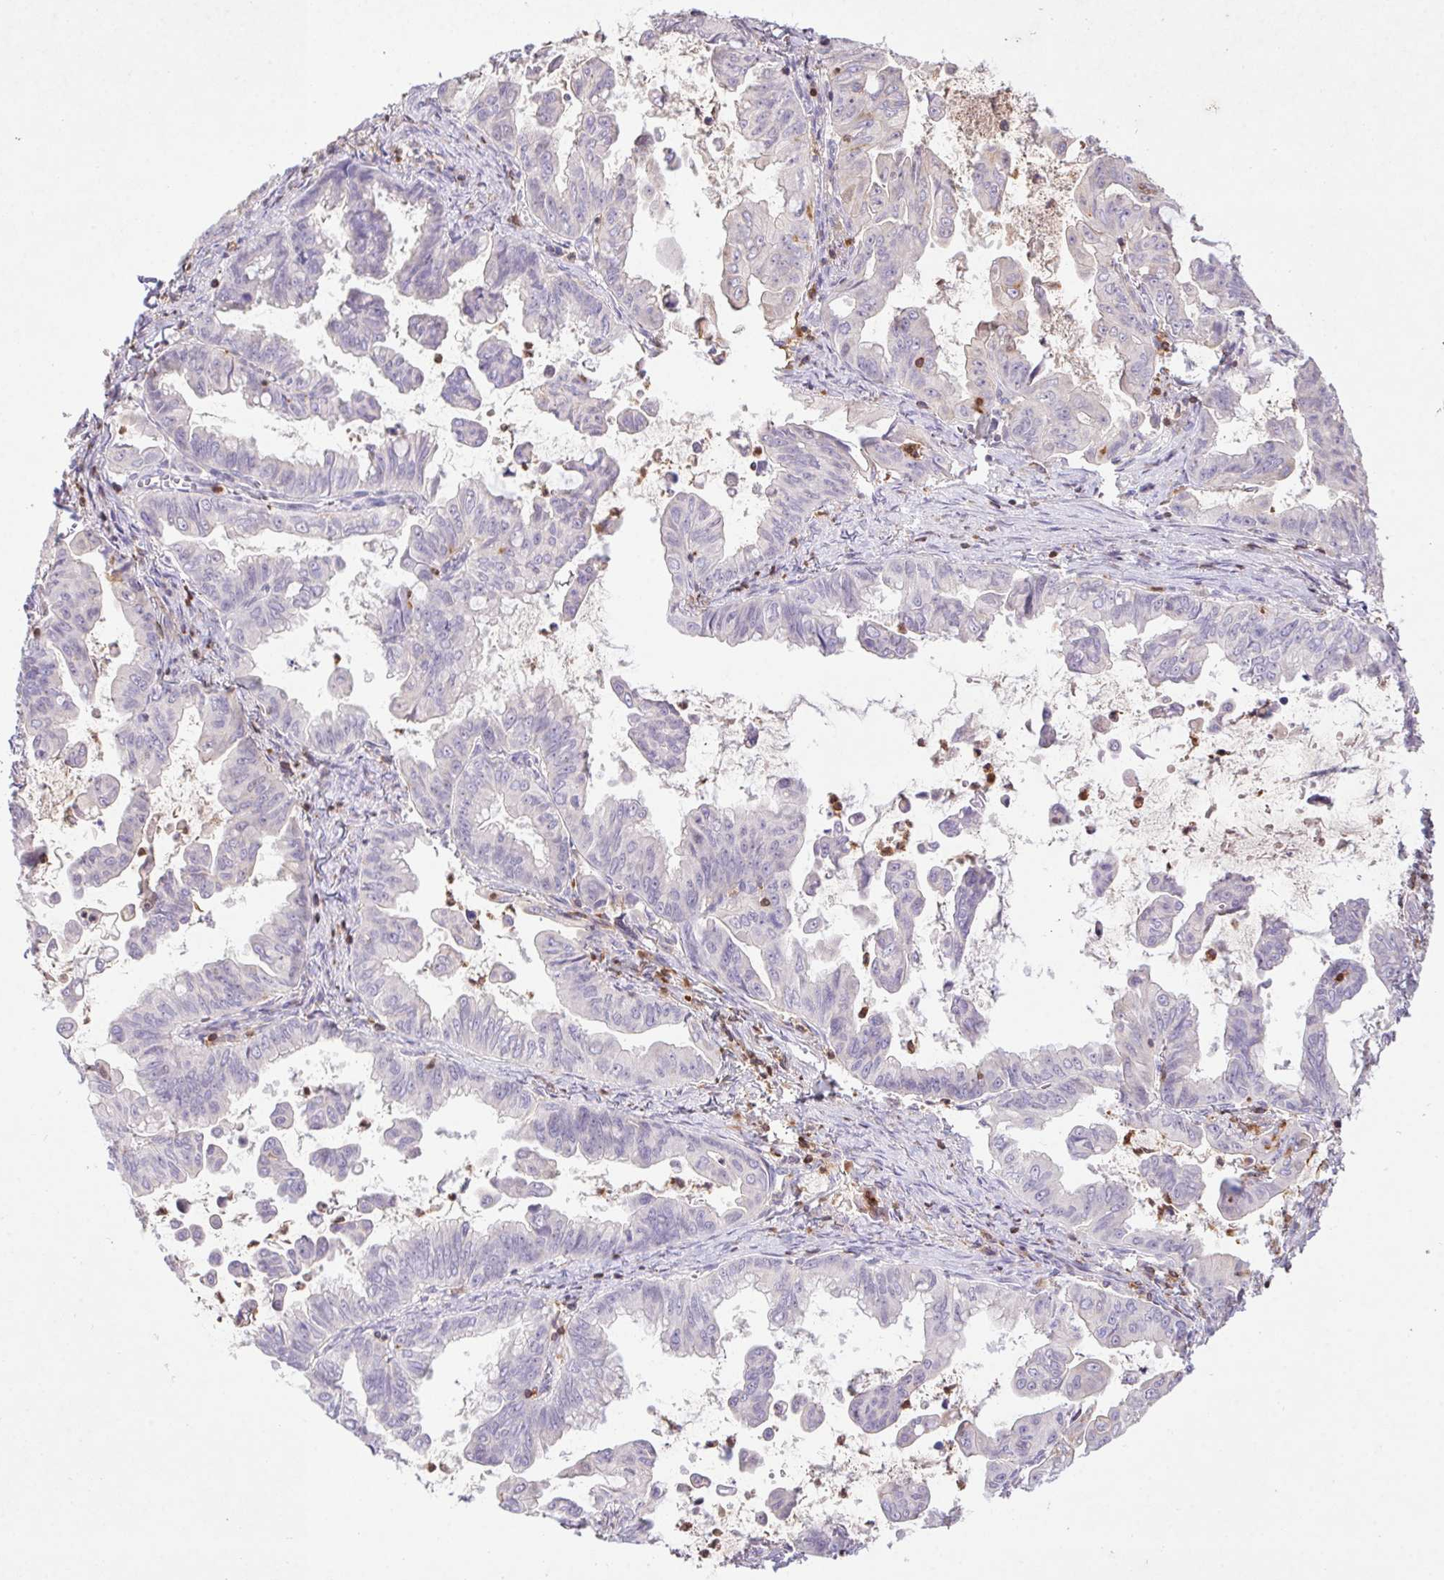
{"staining": {"intensity": "moderate", "quantity": "<25%", "location": "cytoplasmic/membranous"}, "tissue": "stomach cancer", "cell_type": "Tumor cells", "image_type": "cancer", "snomed": [{"axis": "morphology", "description": "Adenocarcinoma, NOS"}, {"axis": "topography", "description": "Stomach, upper"}], "caption": "Immunohistochemistry (IHC) staining of stomach cancer, which reveals low levels of moderate cytoplasmic/membranous positivity in approximately <25% of tumor cells indicating moderate cytoplasmic/membranous protein expression. The staining was performed using DAB (brown) for protein detection and nuclei were counterstained in hematoxylin (blue).", "gene": "APBB1IP", "patient": {"sex": "male", "age": 80}}